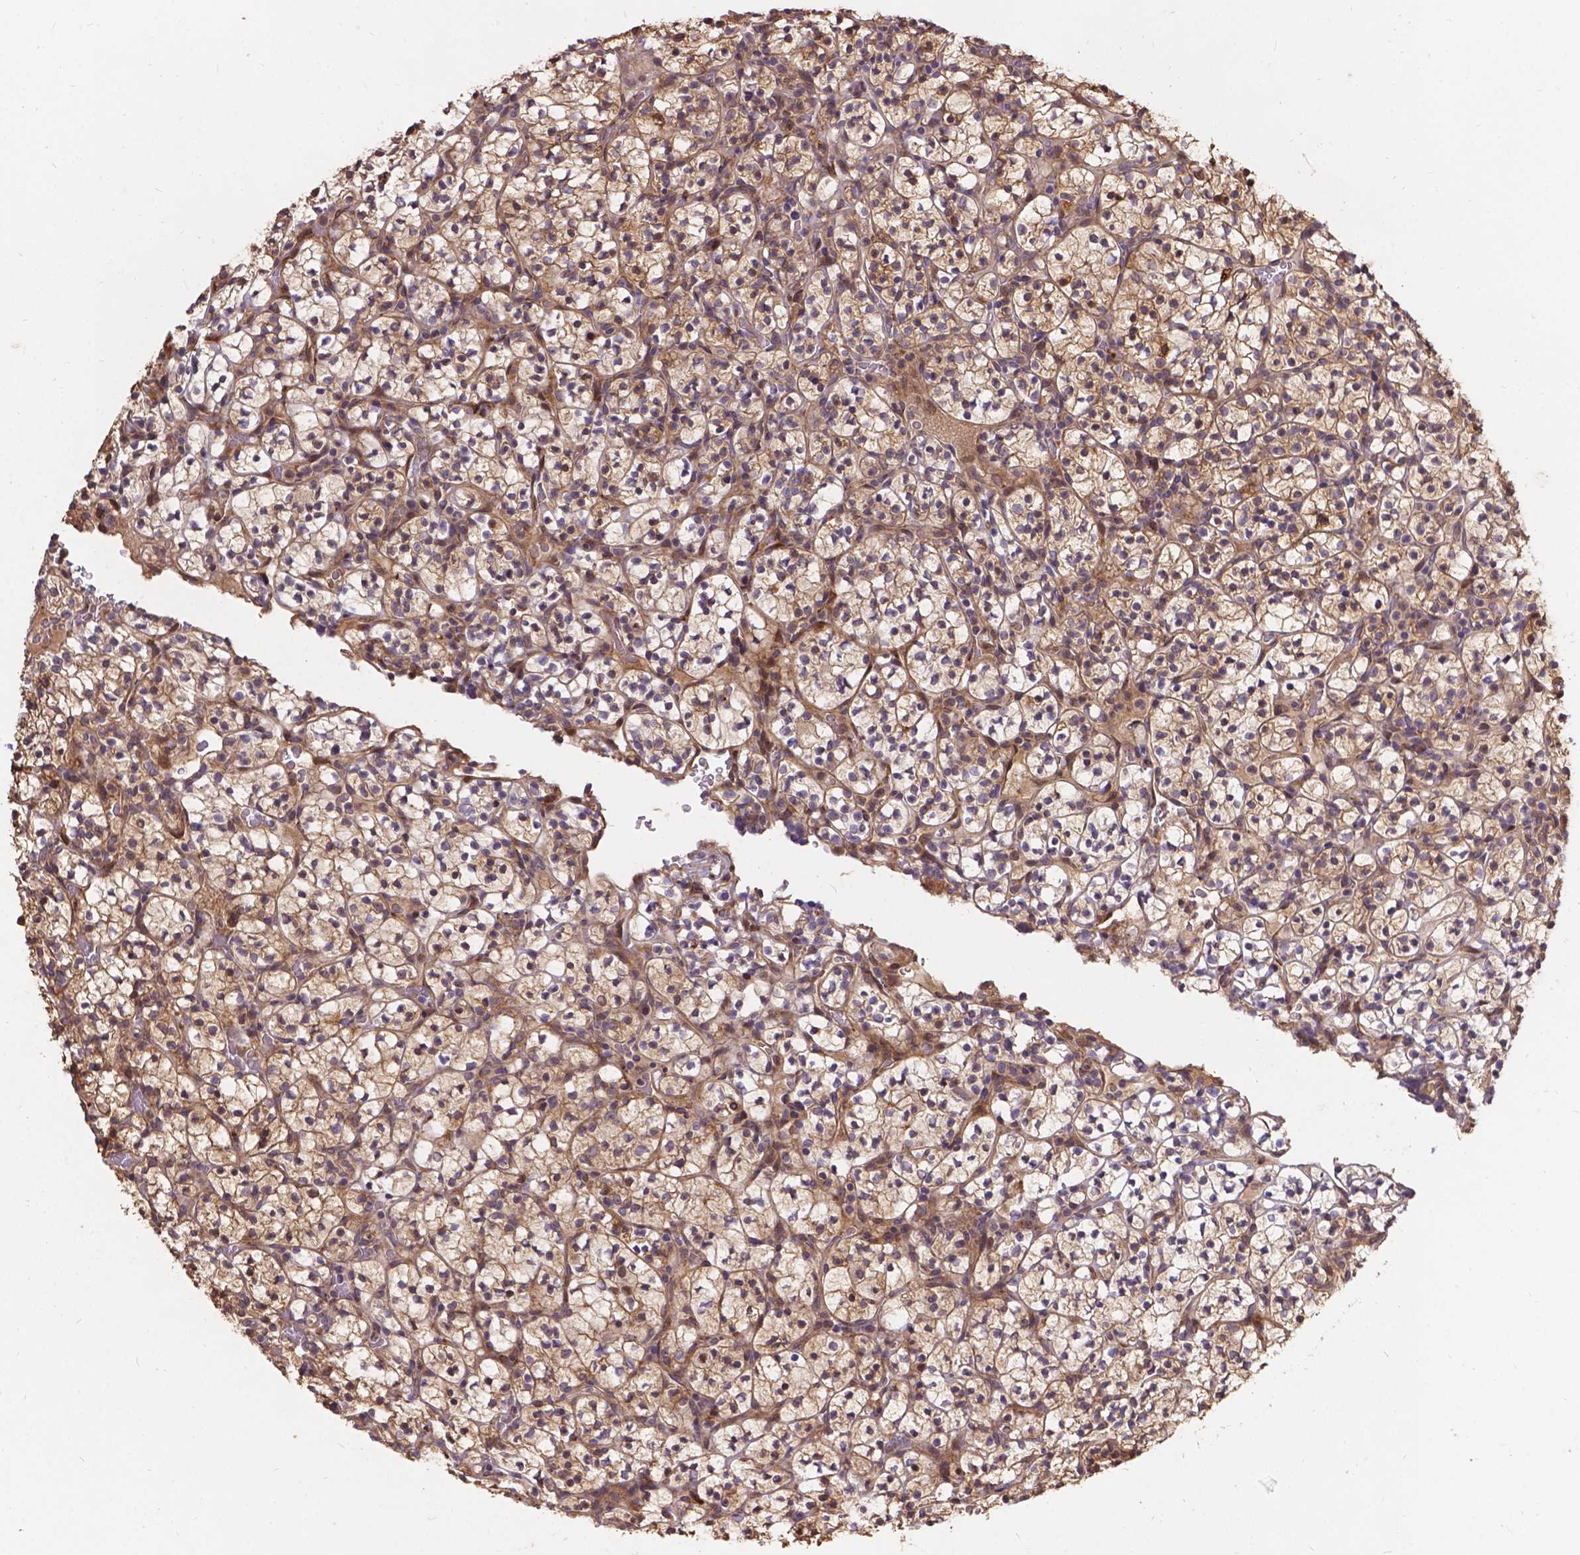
{"staining": {"intensity": "weak", "quantity": ">75%", "location": "cytoplasmic/membranous"}, "tissue": "renal cancer", "cell_type": "Tumor cells", "image_type": "cancer", "snomed": [{"axis": "morphology", "description": "Adenocarcinoma, NOS"}, {"axis": "topography", "description": "Kidney"}], "caption": "Tumor cells show low levels of weak cytoplasmic/membranous staining in about >75% of cells in adenocarcinoma (renal).", "gene": "DENND6A", "patient": {"sex": "female", "age": 89}}